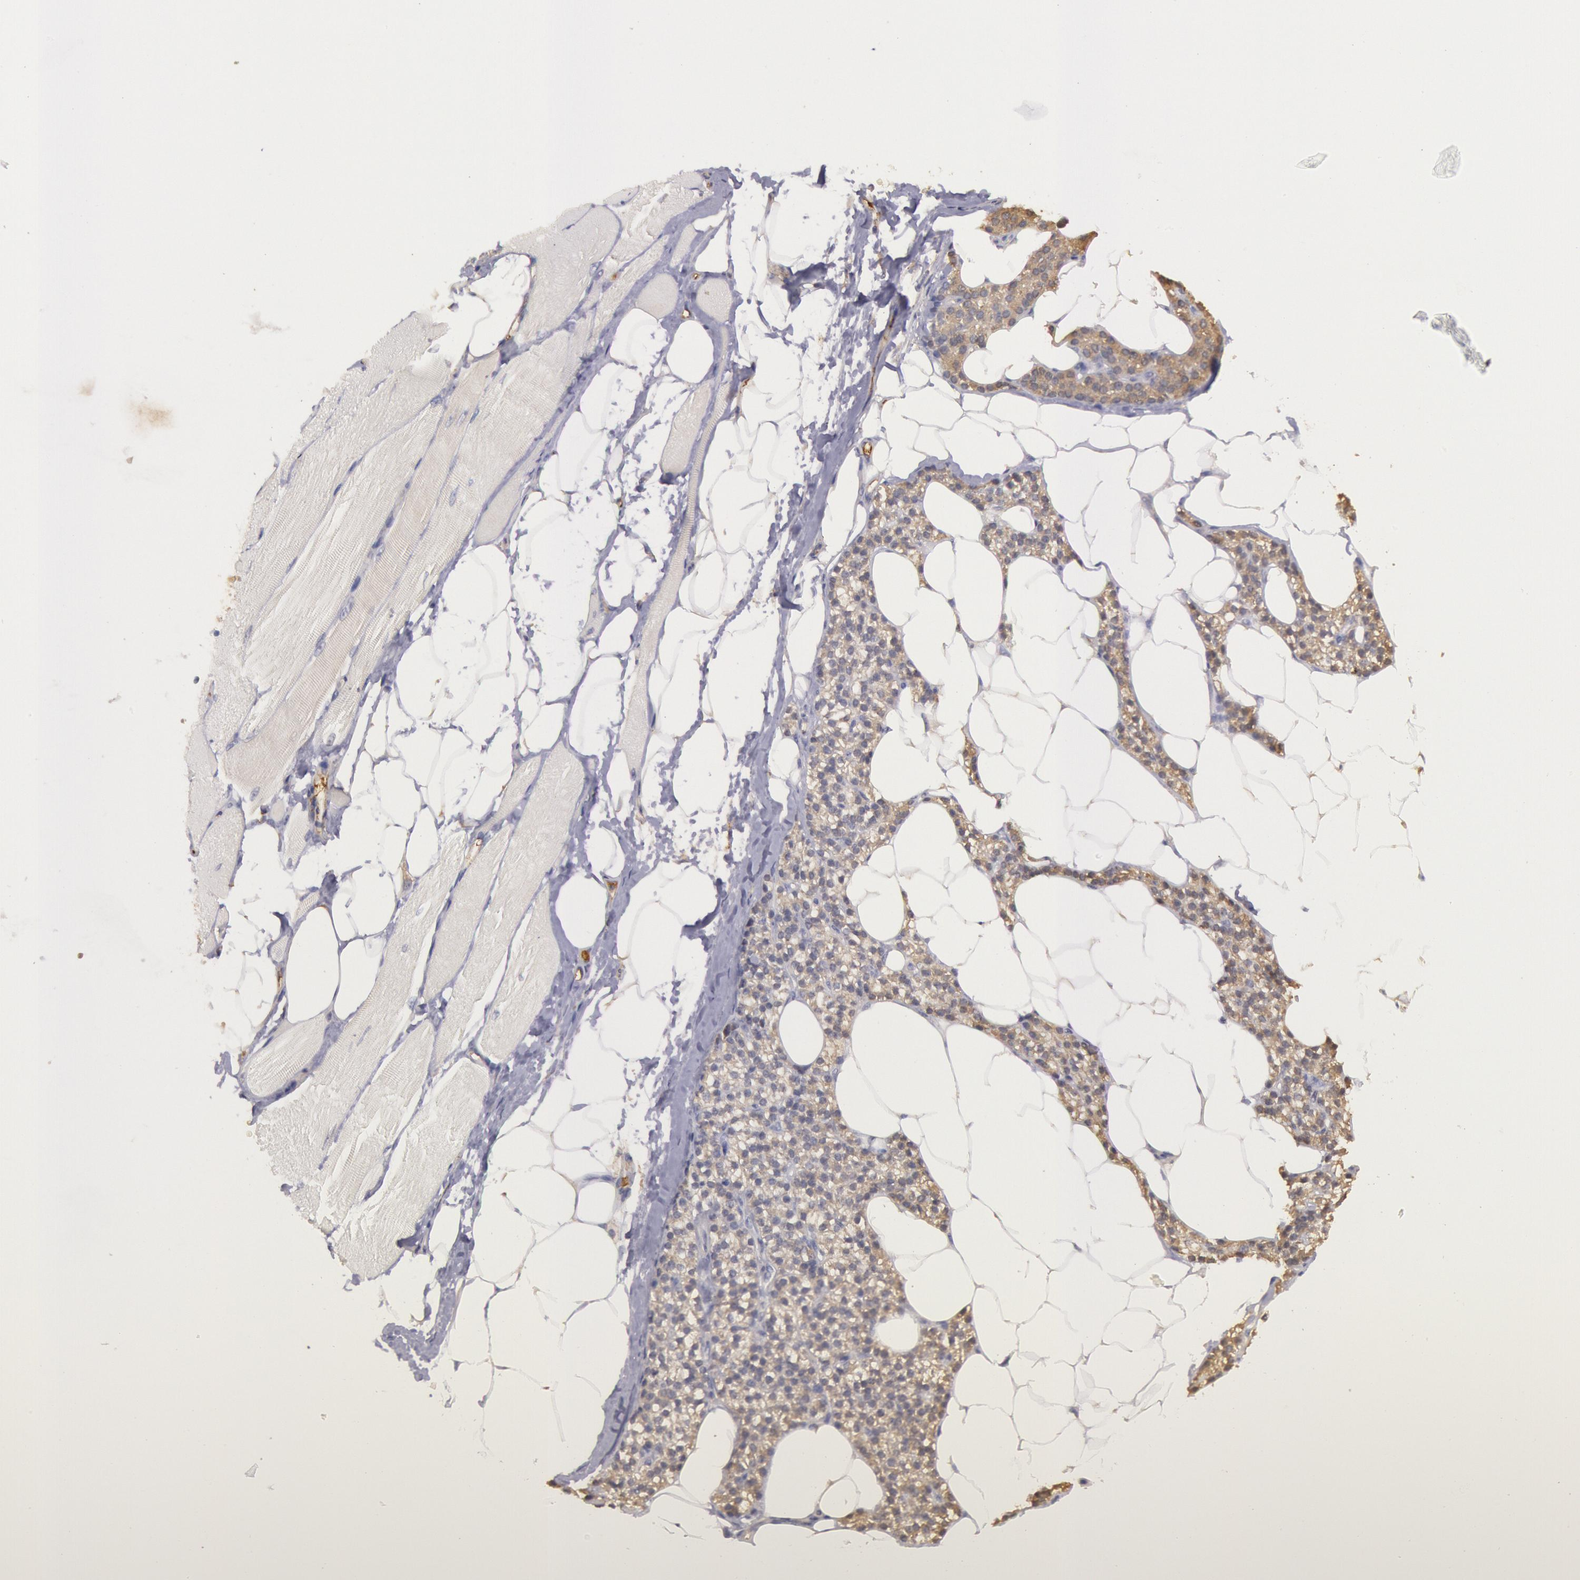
{"staining": {"intensity": "negative", "quantity": "none", "location": "none"}, "tissue": "skeletal muscle", "cell_type": "Myocytes", "image_type": "normal", "snomed": [{"axis": "morphology", "description": "Normal tissue, NOS"}, {"axis": "topography", "description": "Skeletal muscle"}, {"axis": "topography", "description": "Parathyroid gland"}], "caption": "Human skeletal muscle stained for a protein using IHC shows no expression in myocytes.", "gene": "C1R", "patient": {"sex": "female", "age": 37}}